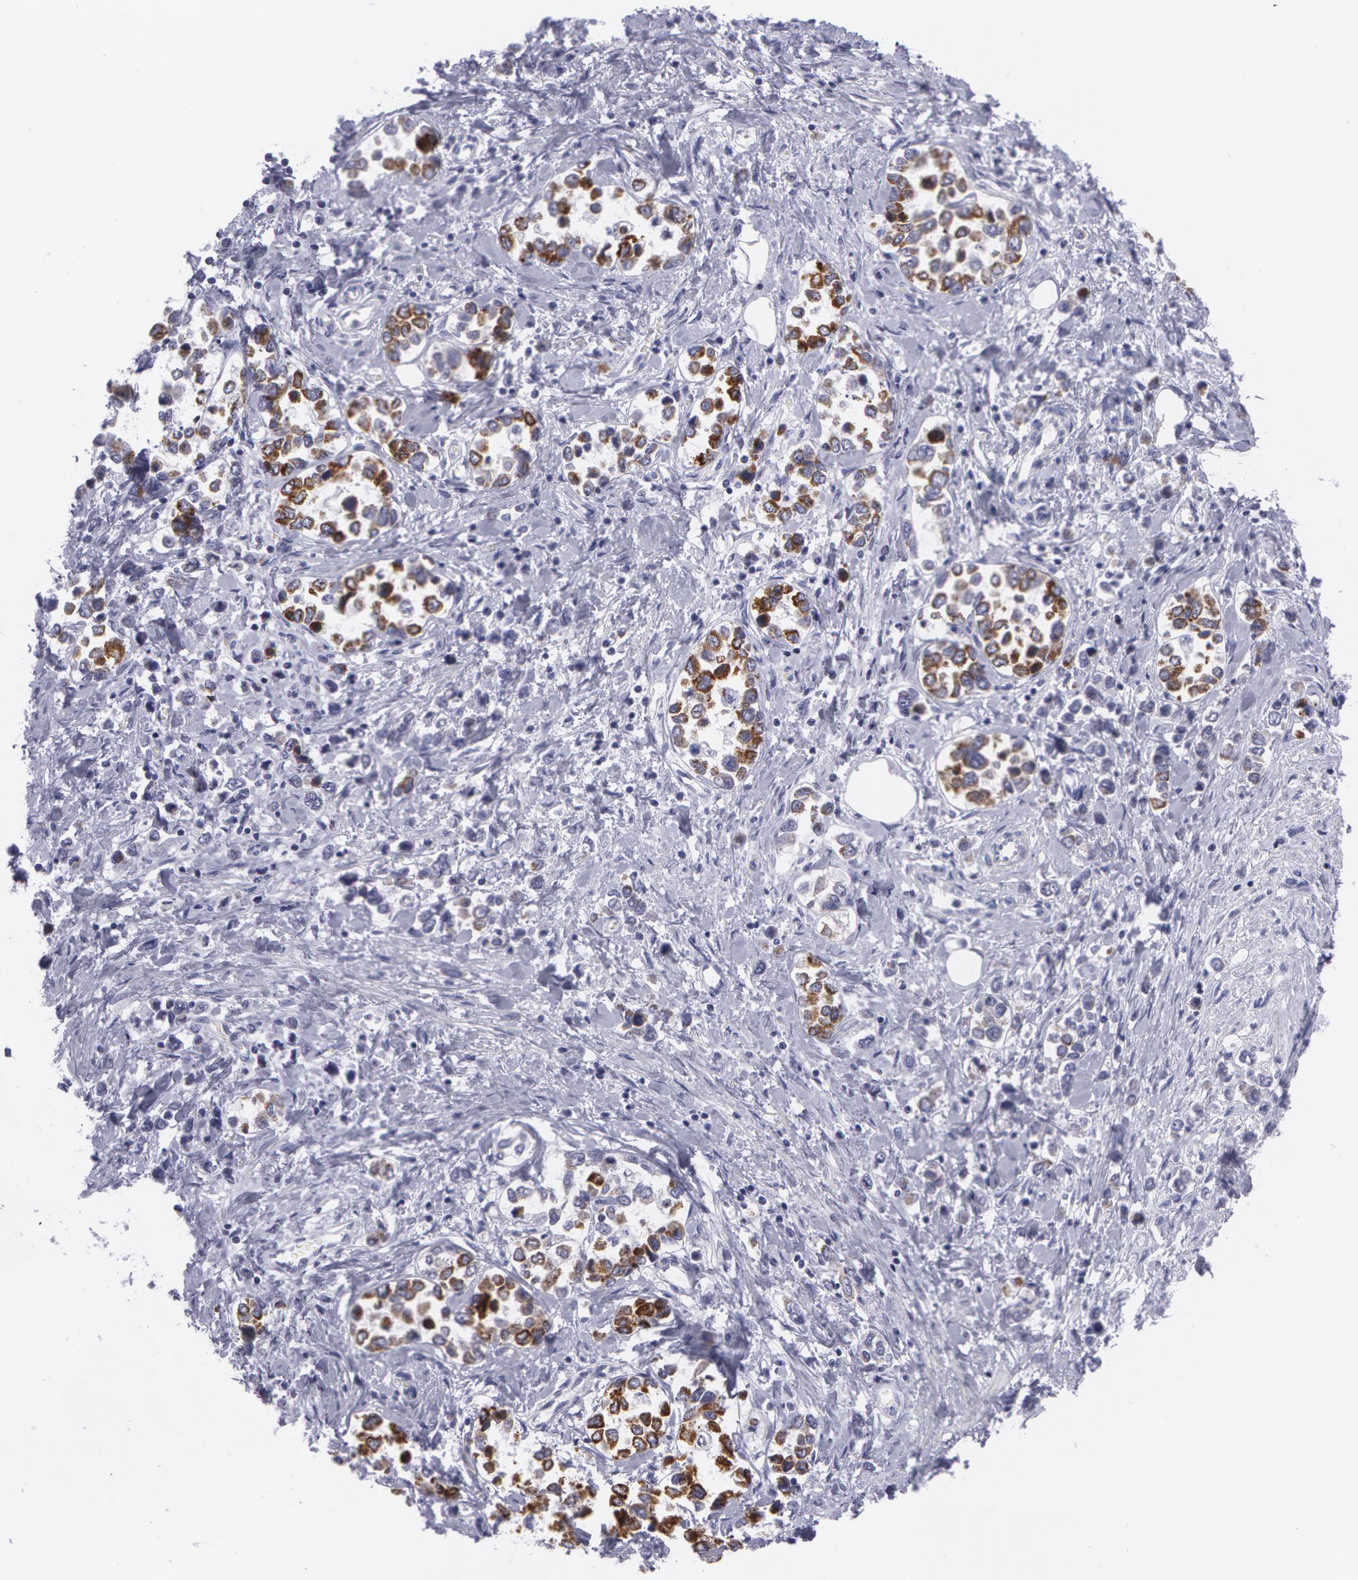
{"staining": {"intensity": "moderate", "quantity": "25%-75%", "location": "cytoplasmic/membranous"}, "tissue": "stomach cancer", "cell_type": "Tumor cells", "image_type": "cancer", "snomed": [{"axis": "morphology", "description": "Adenocarcinoma, NOS"}, {"axis": "topography", "description": "Stomach, upper"}], "caption": "About 25%-75% of tumor cells in adenocarcinoma (stomach) exhibit moderate cytoplasmic/membranous protein expression as visualized by brown immunohistochemical staining.", "gene": "AMACR", "patient": {"sex": "male", "age": 76}}